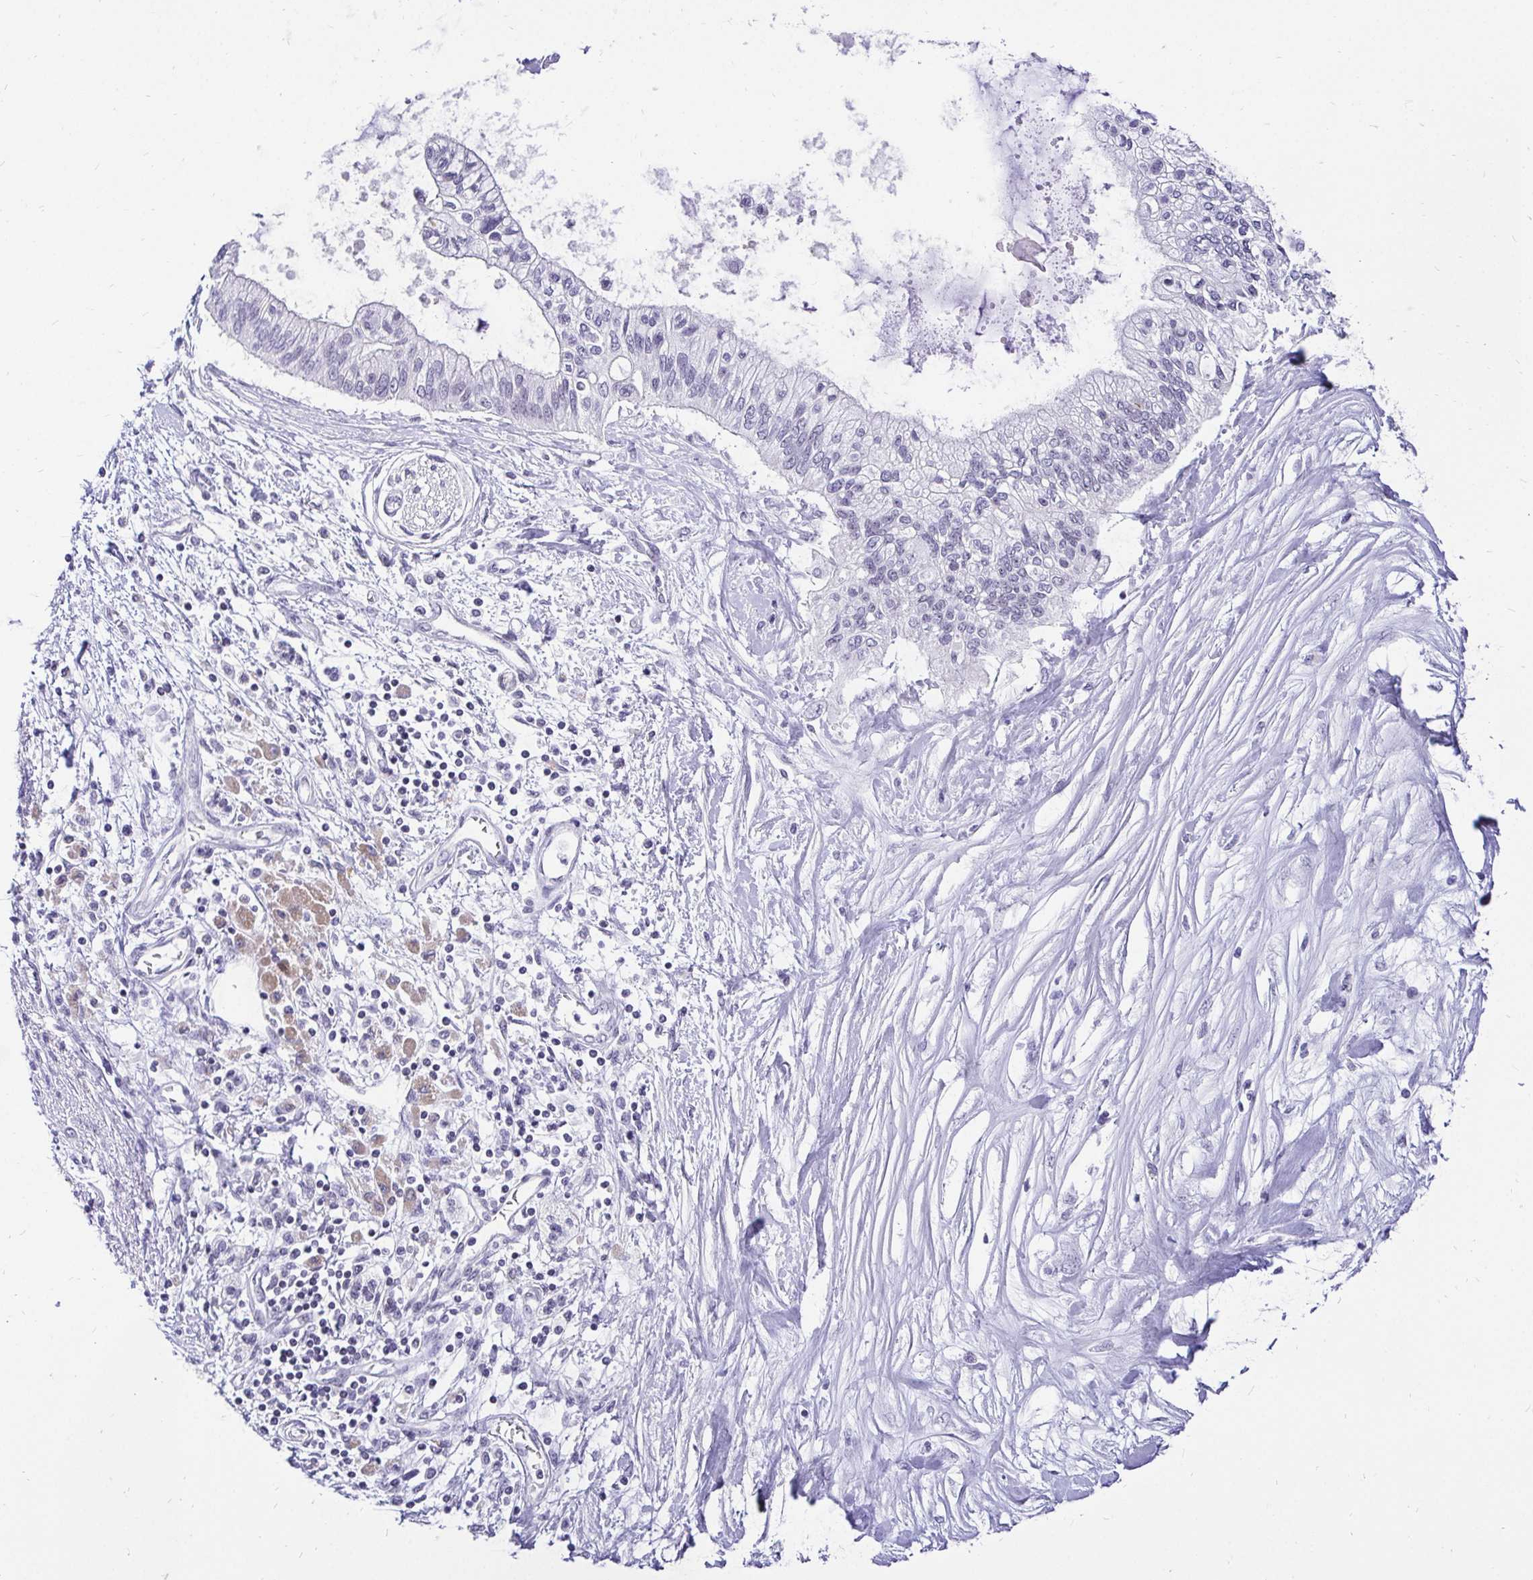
{"staining": {"intensity": "negative", "quantity": "none", "location": "none"}, "tissue": "pancreatic cancer", "cell_type": "Tumor cells", "image_type": "cancer", "snomed": [{"axis": "morphology", "description": "Adenocarcinoma, NOS"}, {"axis": "topography", "description": "Pancreas"}], "caption": "Adenocarcinoma (pancreatic) was stained to show a protein in brown. There is no significant positivity in tumor cells. (DAB (3,3'-diaminobenzidine) immunohistochemistry (IHC) with hematoxylin counter stain).", "gene": "ZNF860", "patient": {"sex": "female", "age": 77}}